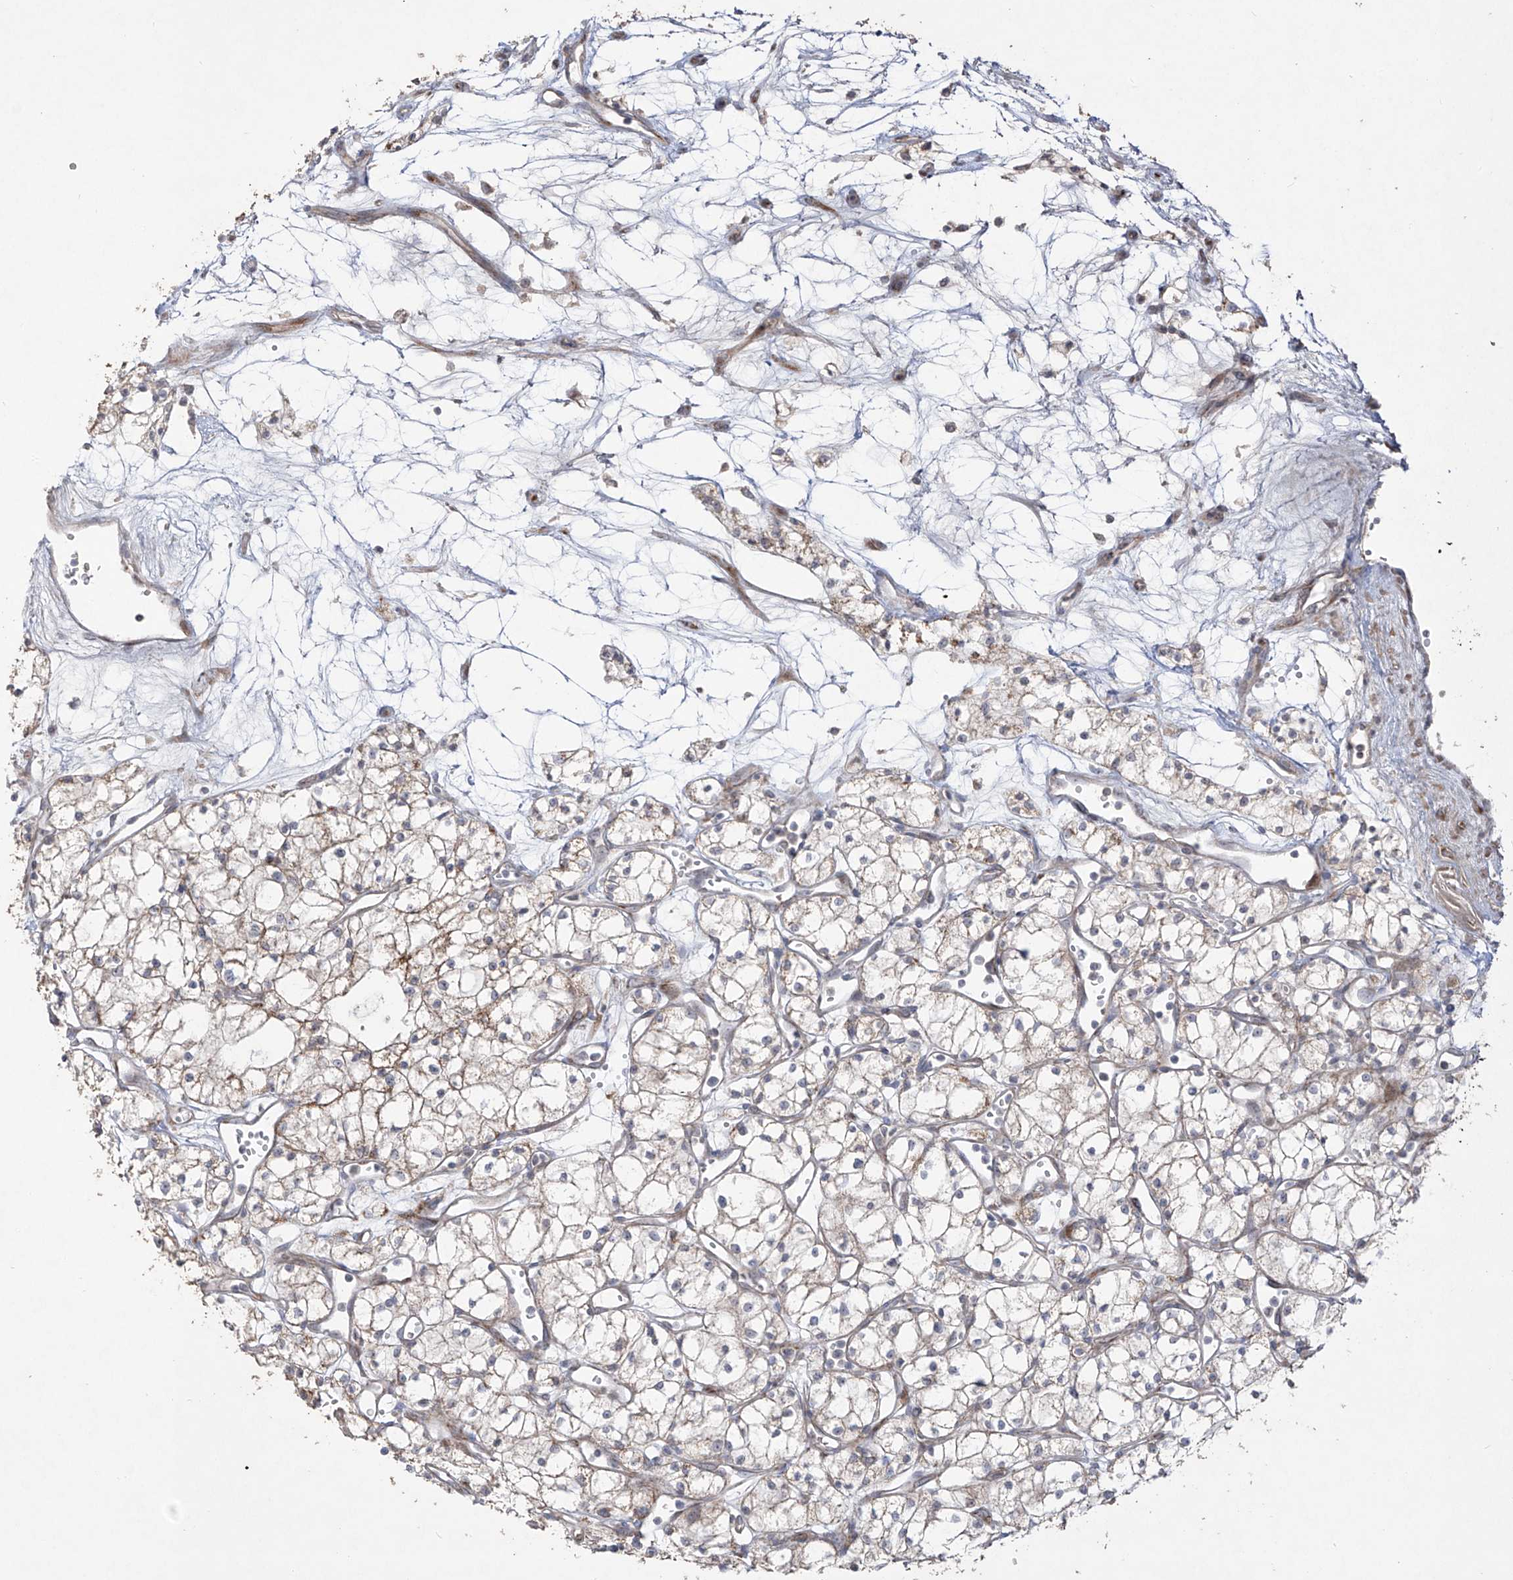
{"staining": {"intensity": "weak", "quantity": "25%-75%", "location": "cytoplasmic/membranous"}, "tissue": "renal cancer", "cell_type": "Tumor cells", "image_type": "cancer", "snomed": [{"axis": "morphology", "description": "Adenocarcinoma, NOS"}, {"axis": "topography", "description": "Kidney"}], "caption": "Immunohistochemistry (IHC) micrograph of neoplastic tissue: renal cancer (adenocarcinoma) stained using immunohistochemistry reveals low levels of weak protein expression localized specifically in the cytoplasmic/membranous of tumor cells, appearing as a cytoplasmic/membranous brown color.", "gene": "YKT6", "patient": {"sex": "male", "age": 59}}